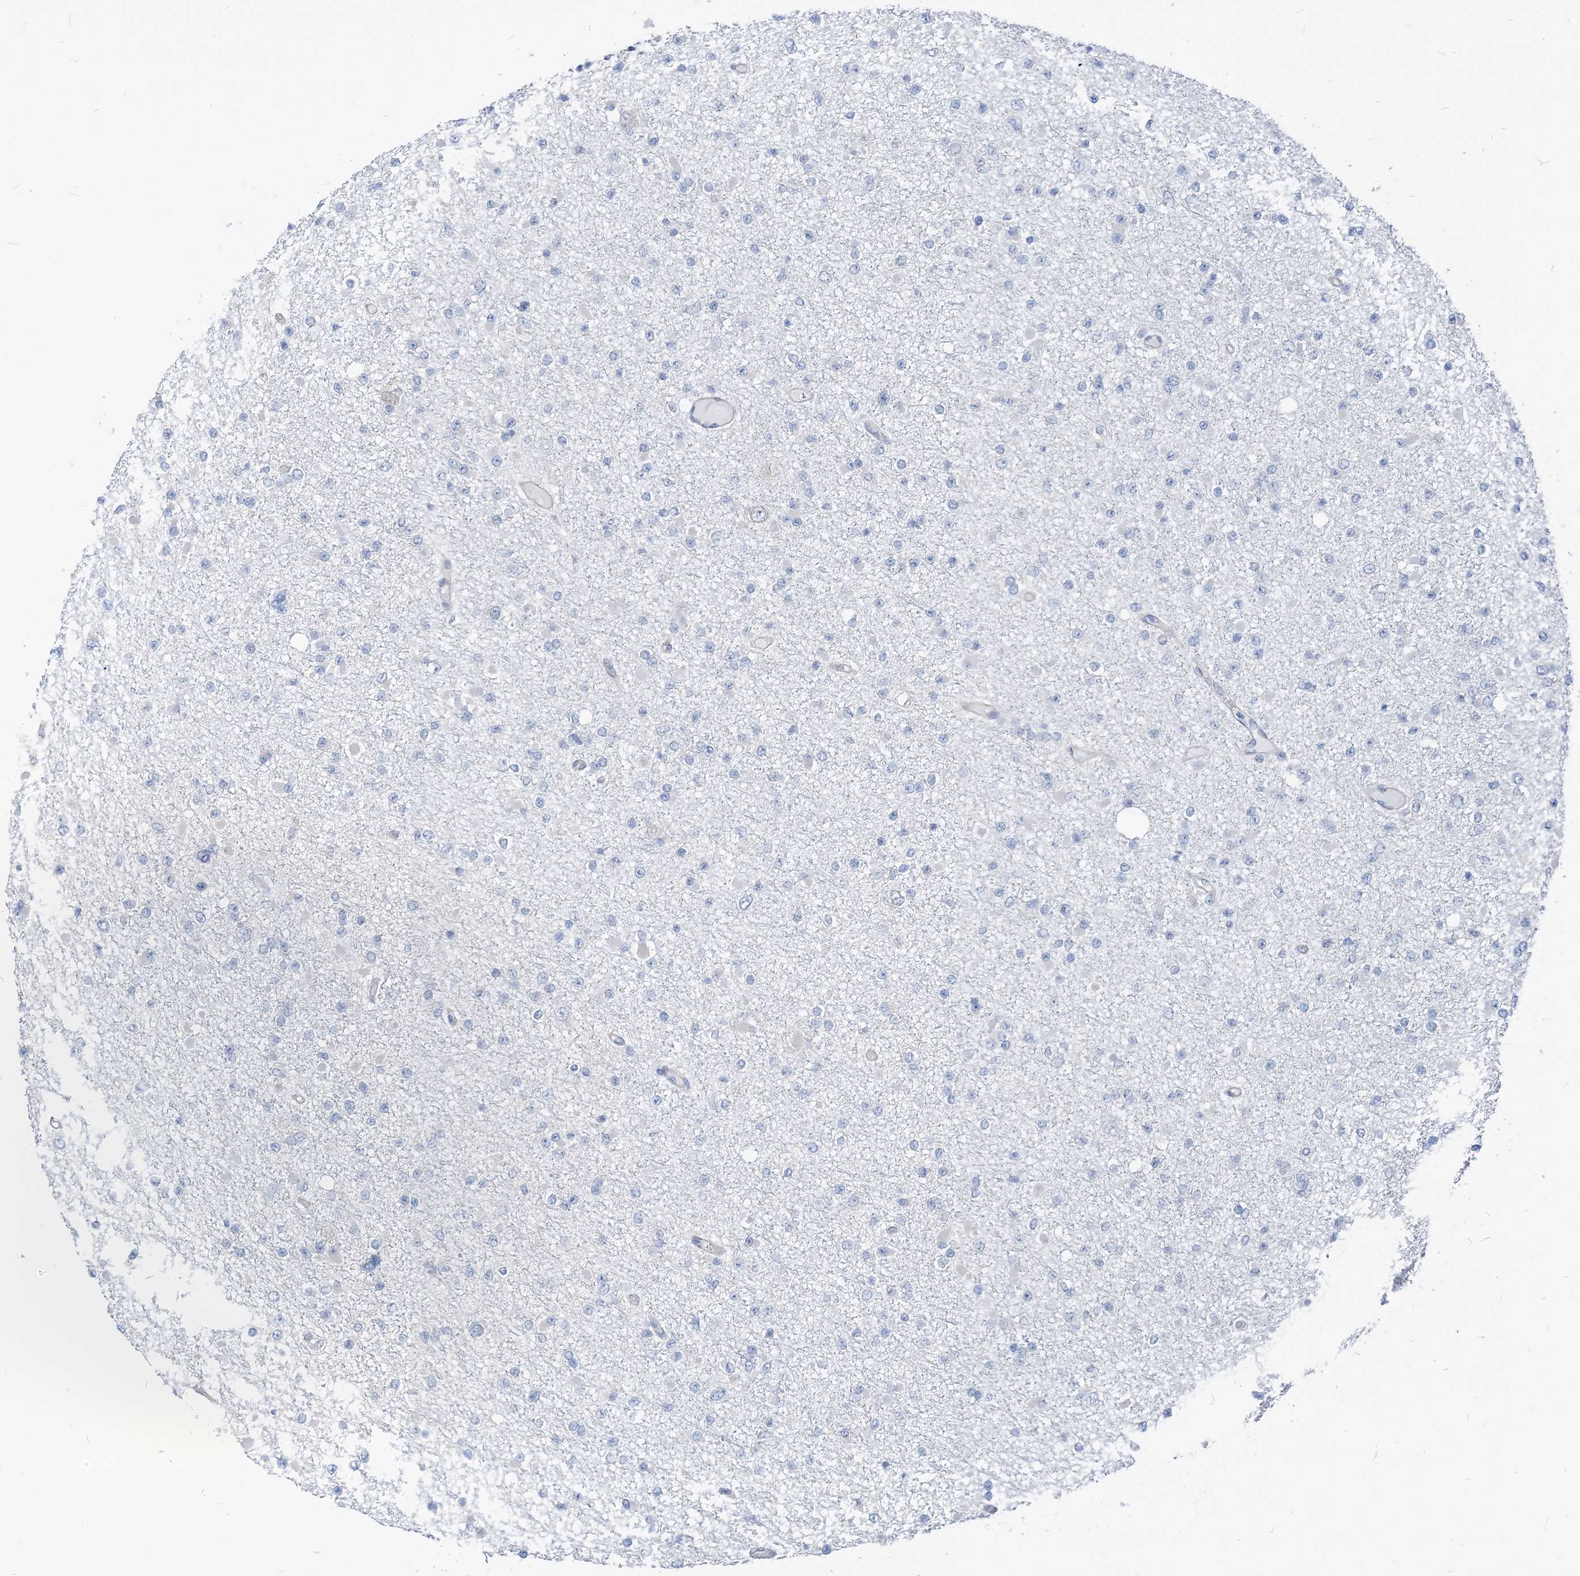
{"staining": {"intensity": "negative", "quantity": "none", "location": "none"}, "tissue": "glioma", "cell_type": "Tumor cells", "image_type": "cancer", "snomed": [{"axis": "morphology", "description": "Glioma, malignant, Low grade"}, {"axis": "topography", "description": "Brain"}], "caption": "The image exhibits no staining of tumor cells in glioma.", "gene": "PLEKHA3", "patient": {"sex": "female", "age": 22}}